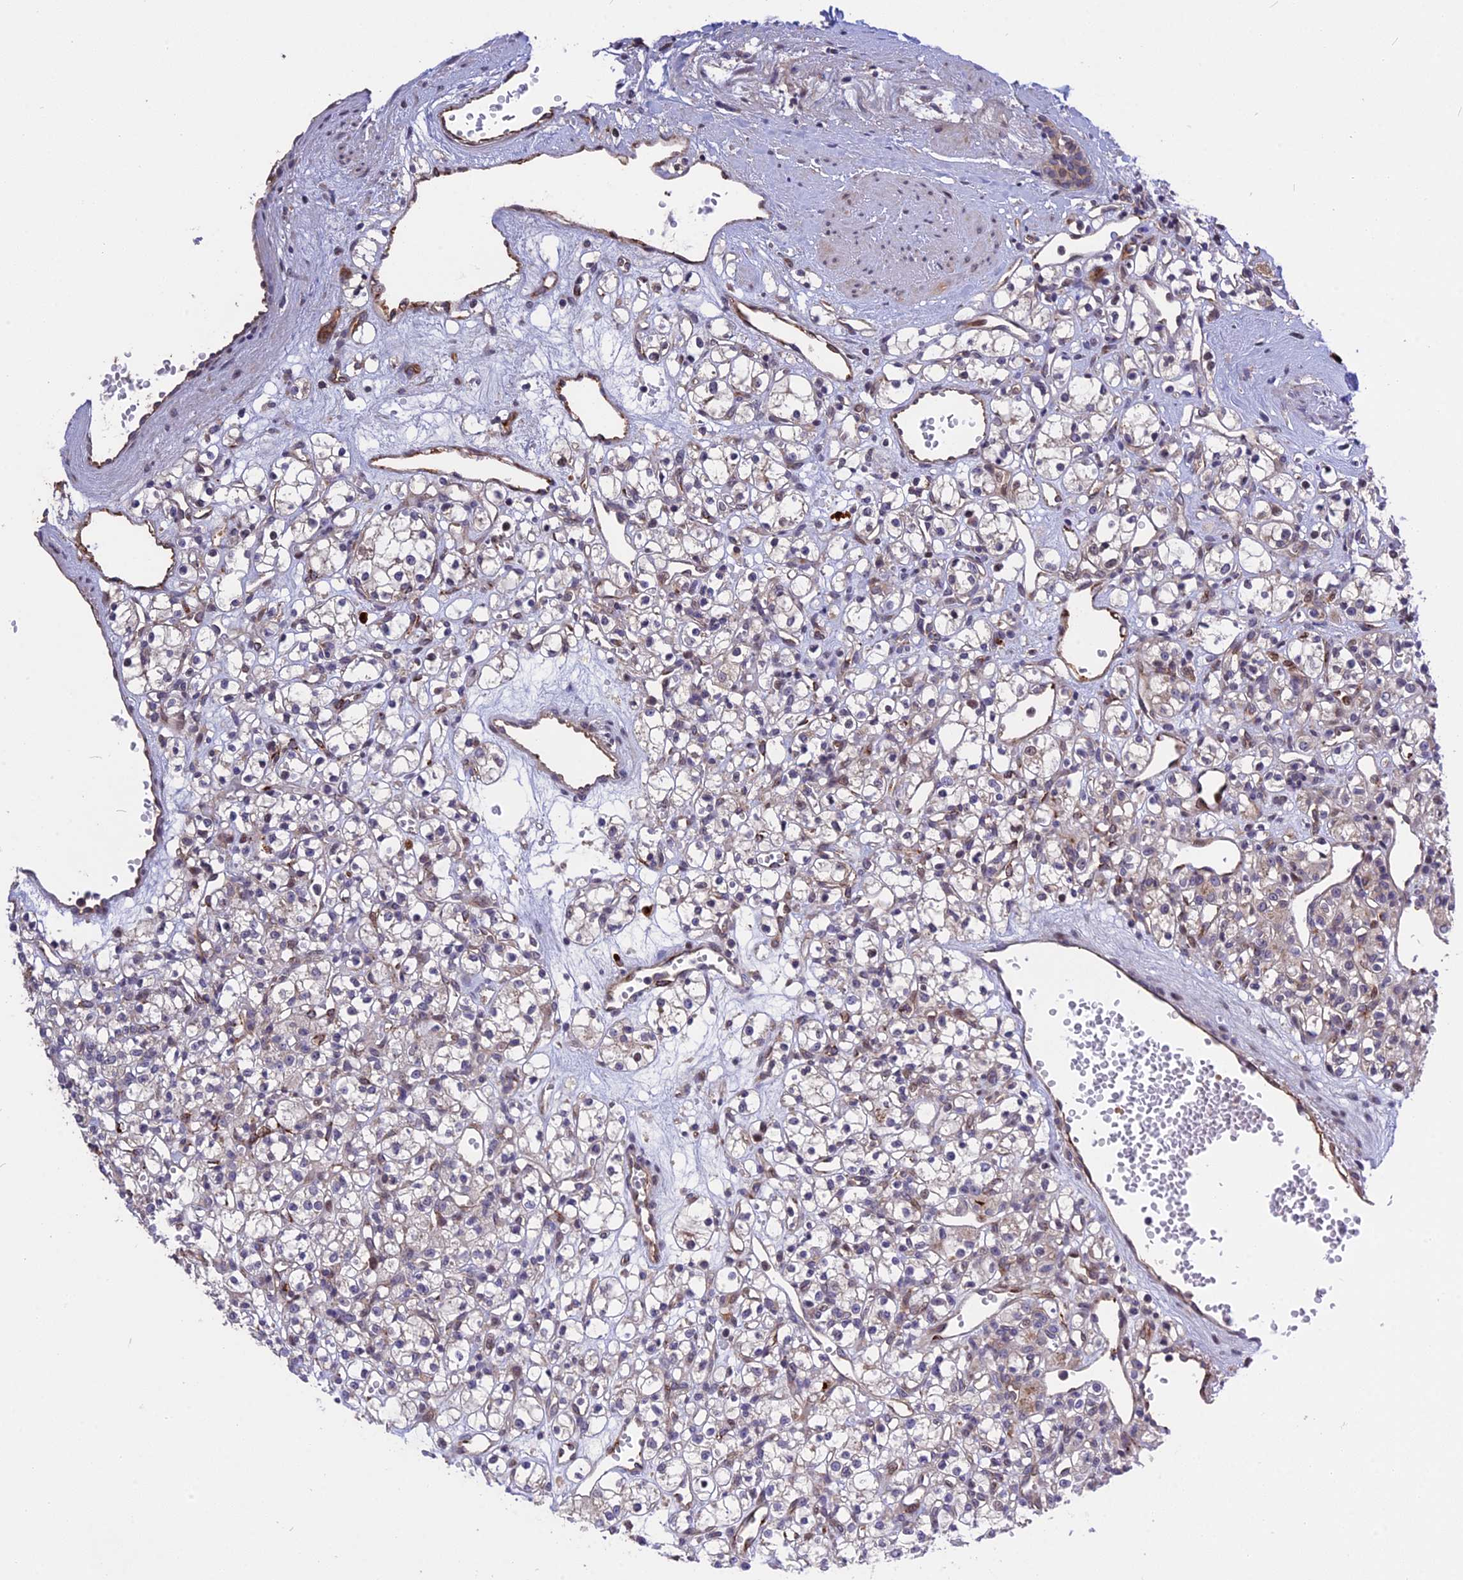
{"staining": {"intensity": "weak", "quantity": "<25%", "location": "cytoplasmic/membranous"}, "tissue": "renal cancer", "cell_type": "Tumor cells", "image_type": "cancer", "snomed": [{"axis": "morphology", "description": "Adenocarcinoma, NOS"}, {"axis": "topography", "description": "Kidney"}], "caption": "This is an immunohistochemistry (IHC) image of human renal cancer (adenocarcinoma). There is no expression in tumor cells.", "gene": "MFSD2A", "patient": {"sex": "female", "age": 59}}